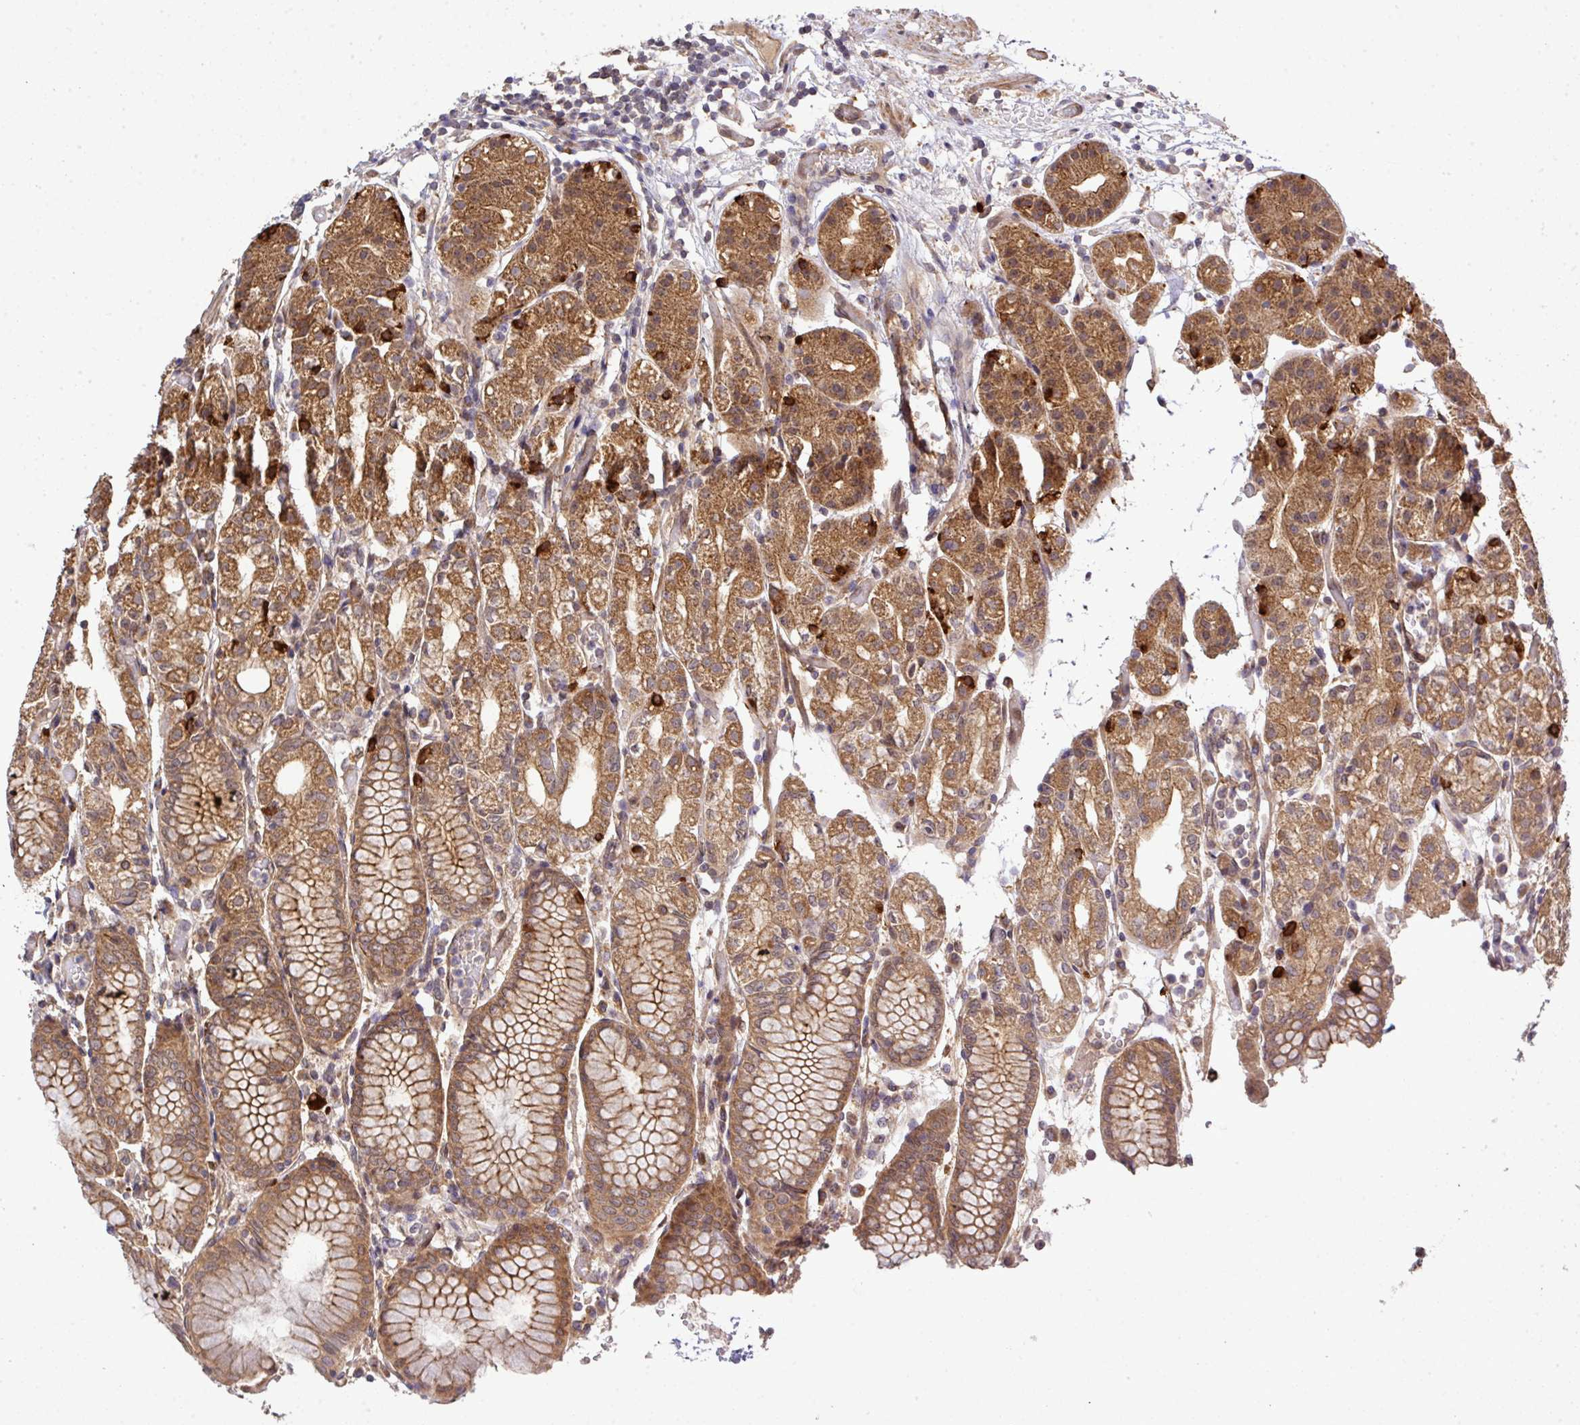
{"staining": {"intensity": "moderate", "quantity": ">75%", "location": "cytoplasmic/membranous"}, "tissue": "stomach", "cell_type": "Glandular cells", "image_type": "normal", "snomed": [{"axis": "morphology", "description": "Normal tissue, NOS"}, {"axis": "topography", "description": "Stomach"}], "caption": "DAB immunohistochemical staining of benign stomach reveals moderate cytoplasmic/membranous protein staining in about >75% of glandular cells.", "gene": "ARPIN", "patient": {"sex": "female", "age": 57}}